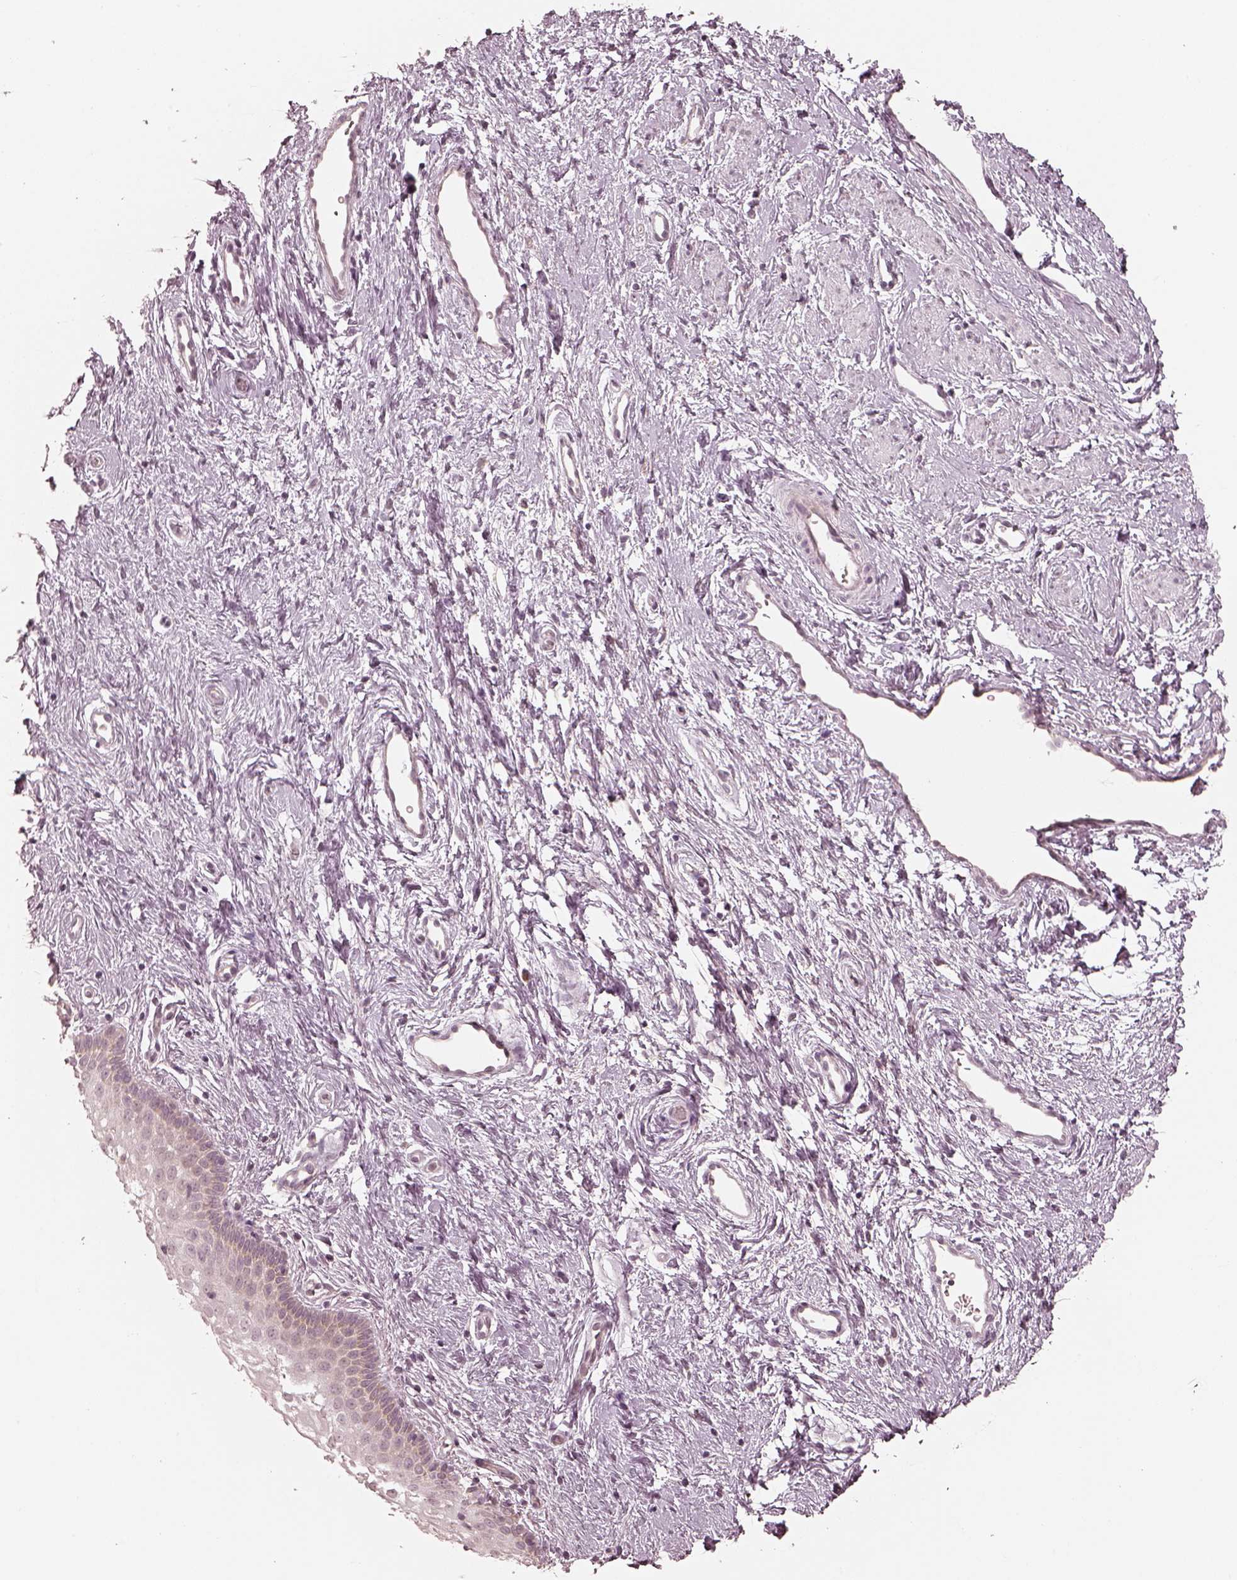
{"staining": {"intensity": "negative", "quantity": "none", "location": "none"}, "tissue": "vagina", "cell_type": "Squamous epithelial cells", "image_type": "normal", "snomed": [{"axis": "morphology", "description": "Normal tissue, NOS"}, {"axis": "topography", "description": "Vagina"}], "caption": "Histopathology image shows no significant protein expression in squamous epithelial cells of unremarkable vagina. (IHC, brightfield microscopy, high magnification).", "gene": "ACACB", "patient": {"sex": "female", "age": 36}}